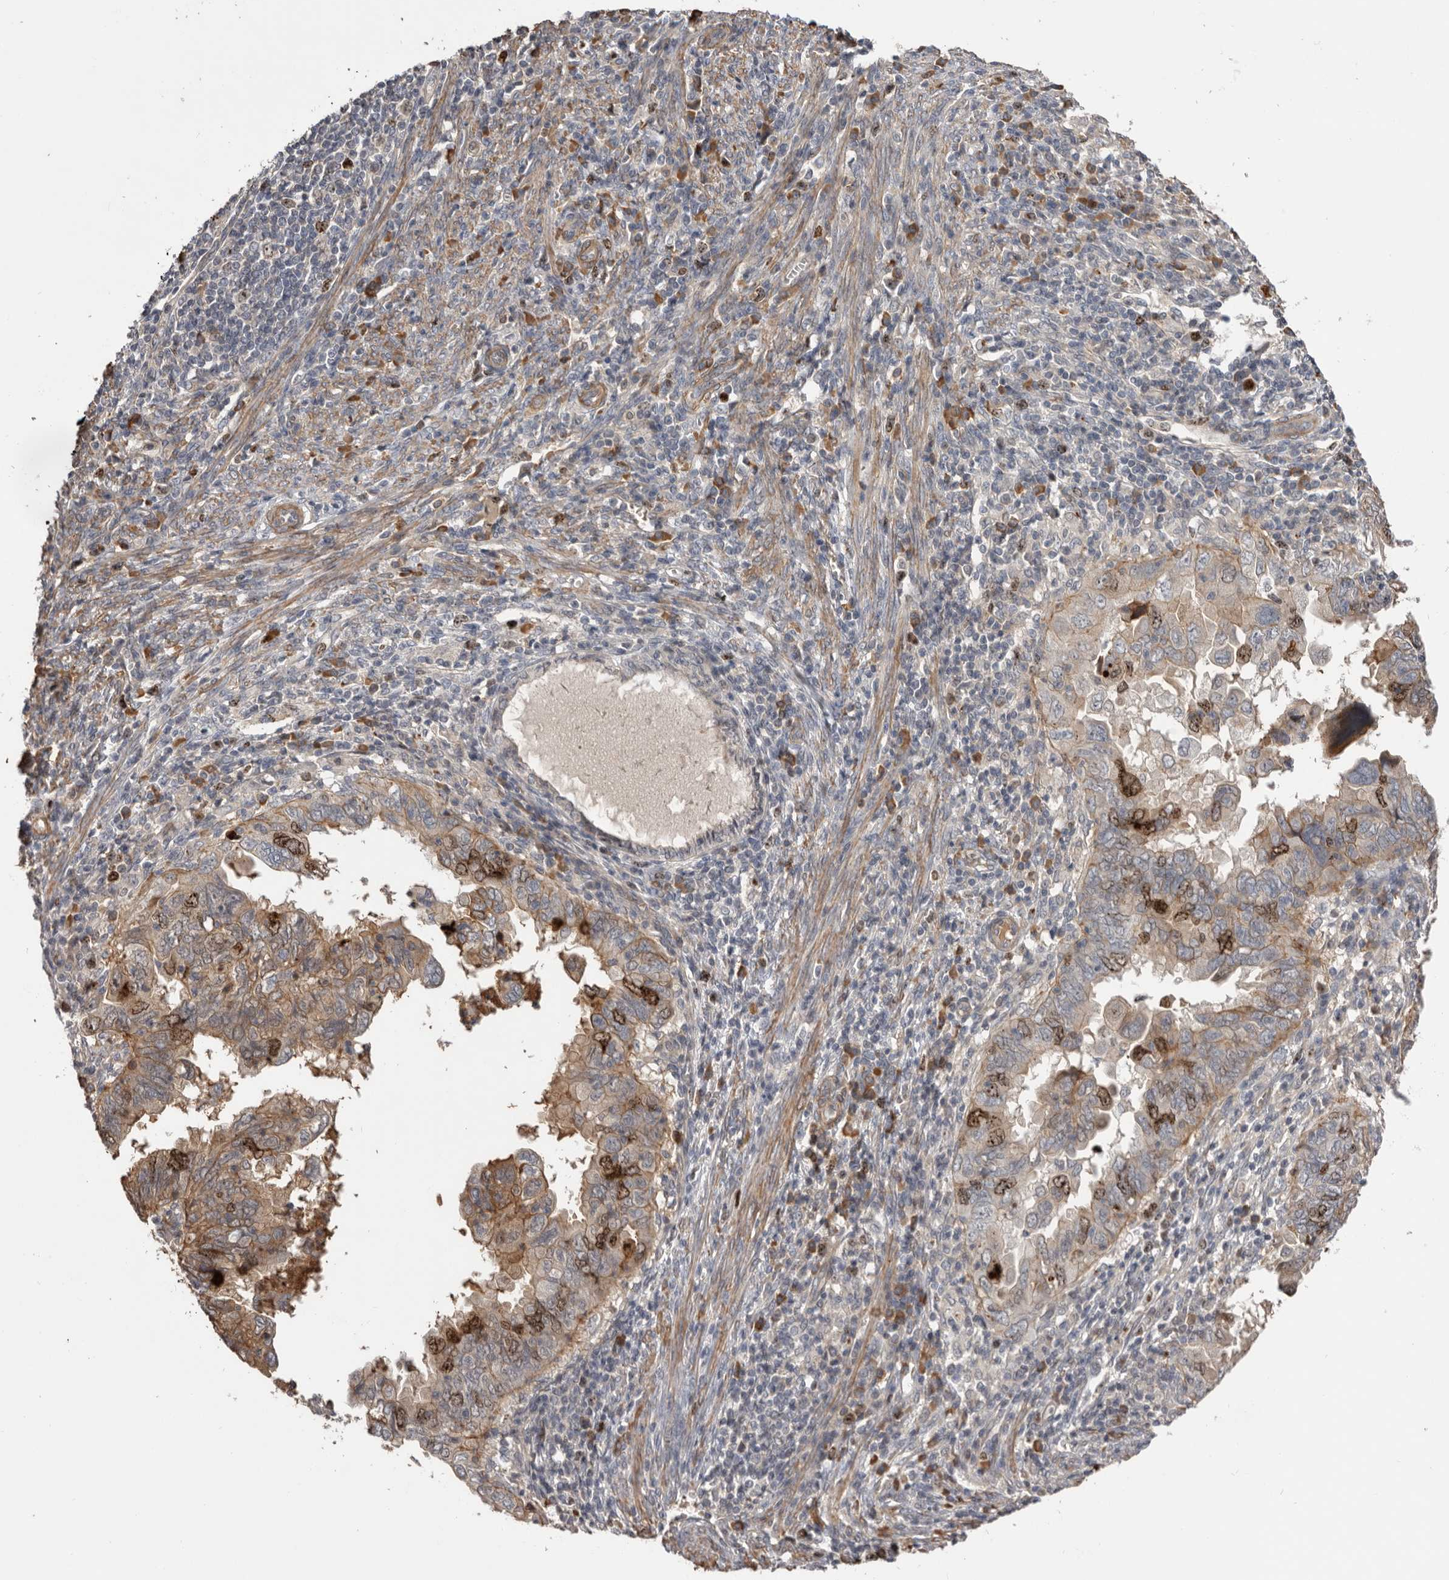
{"staining": {"intensity": "moderate", "quantity": "25%-75%", "location": "cytoplasmic/membranous,nuclear"}, "tissue": "endometrial cancer", "cell_type": "Tumor cells", "image_type": "cancer", "snomed": [{"axis": "morphology", "description": "Adenocarcinoma, NOS"}, {"axis": "topography", "description": "Uterus"}], "caption": "Protein staining shows moderate cytoplasmic/membranous and nuclear positivity in about 25%-75% of tumor cells in adenocarcinoma (endometrial).", "gene": "CDCA8", "patient": {"sex": "female", "age": 77}}